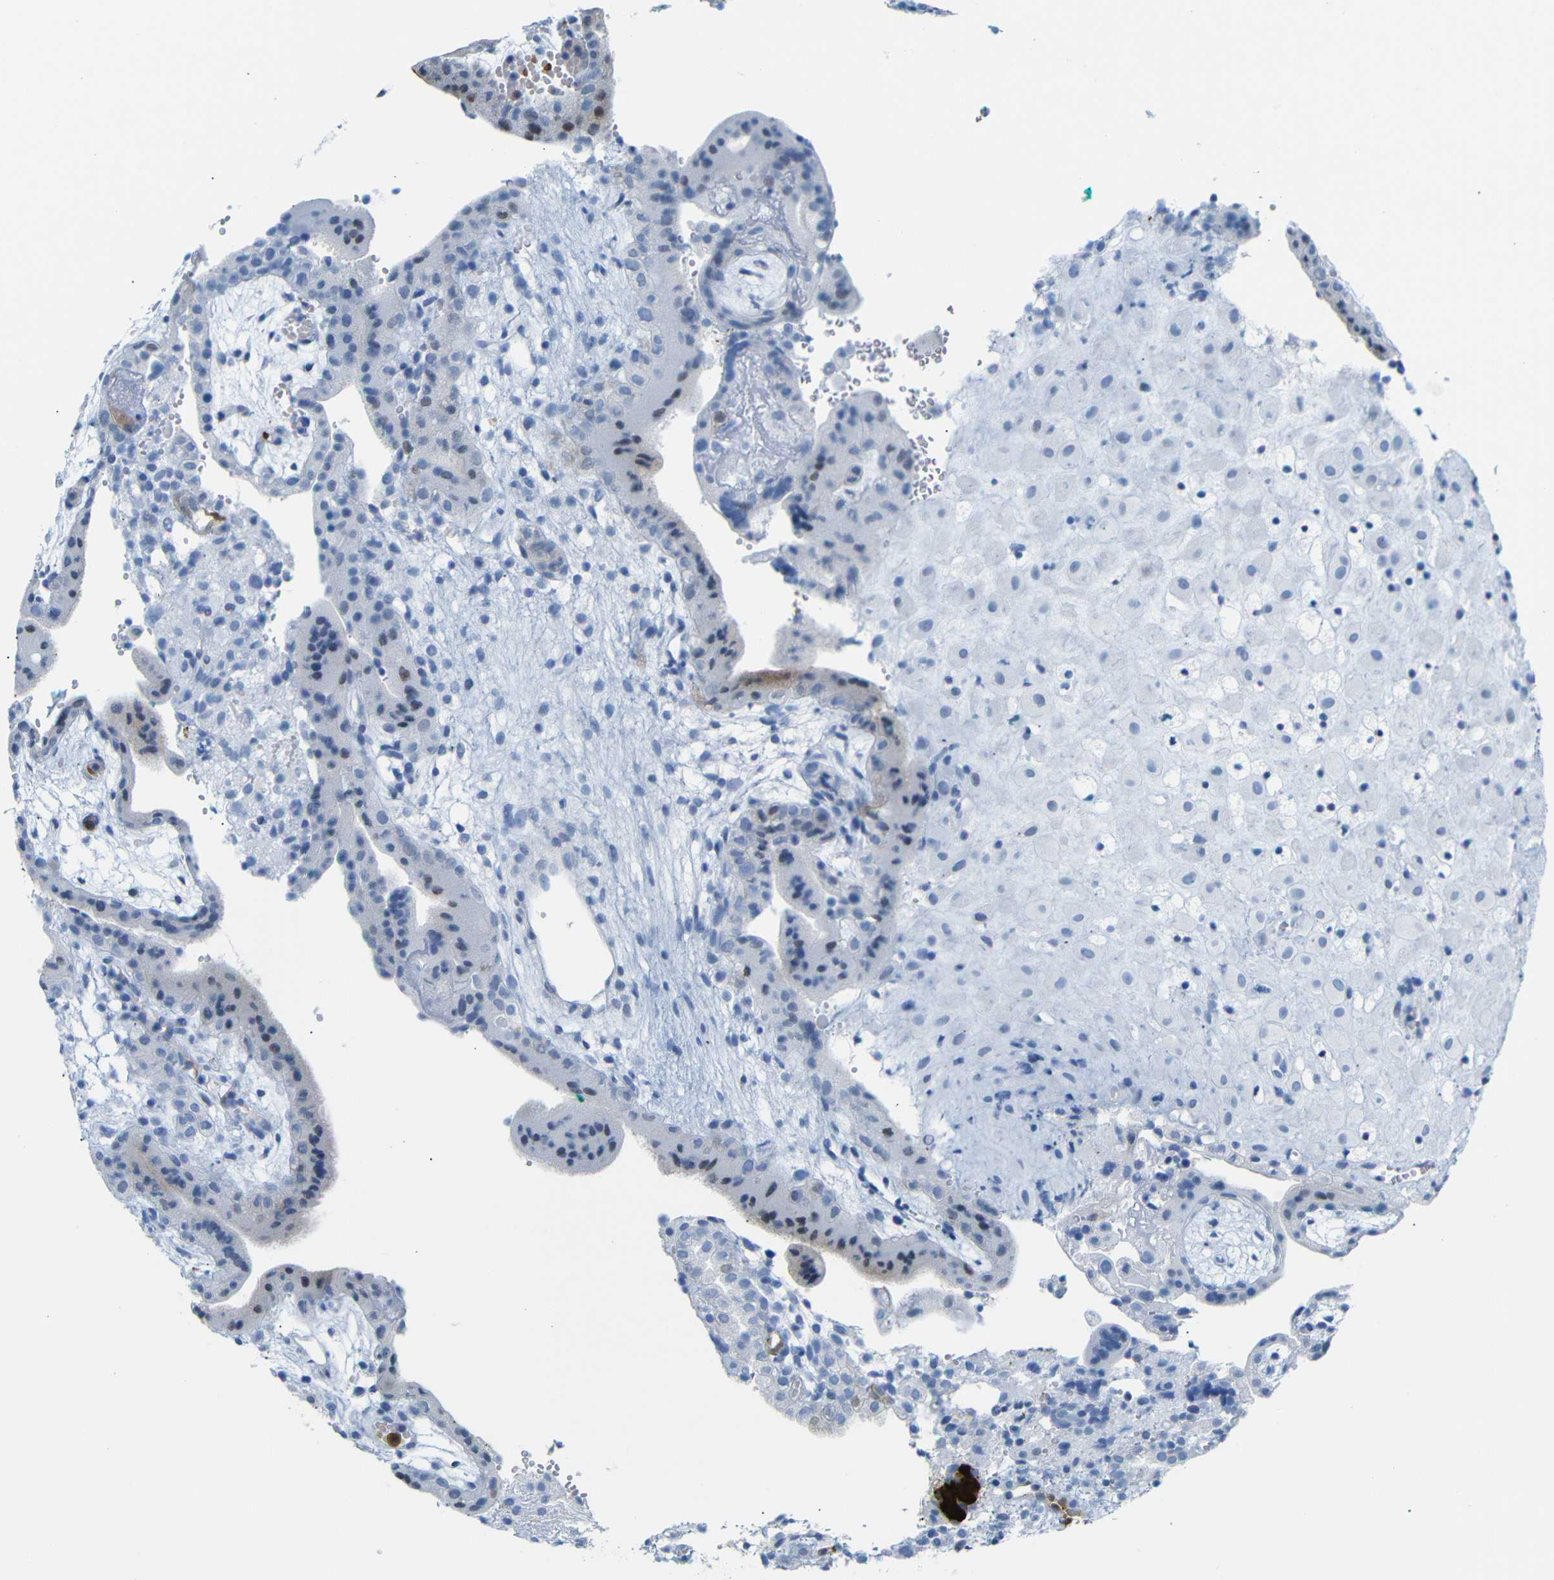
{"staining": {"intensity": "negative", "quantity": "none", "location": "none"}, "tissue": "placenta", "cell_type": "Decidual cells", "image_type": "normal", "snomed": [{"axis": "morphology", "description": "Normal tissue, NOS"}, {"axis": "topography", "description": "Placenta"}], "caption": "This is an immunohistochemistry histopathology image of normal placenta. There is no positivity in decidual cells.", "gene": "MT1A", "patient": {"sex": "female", "age": 18}}